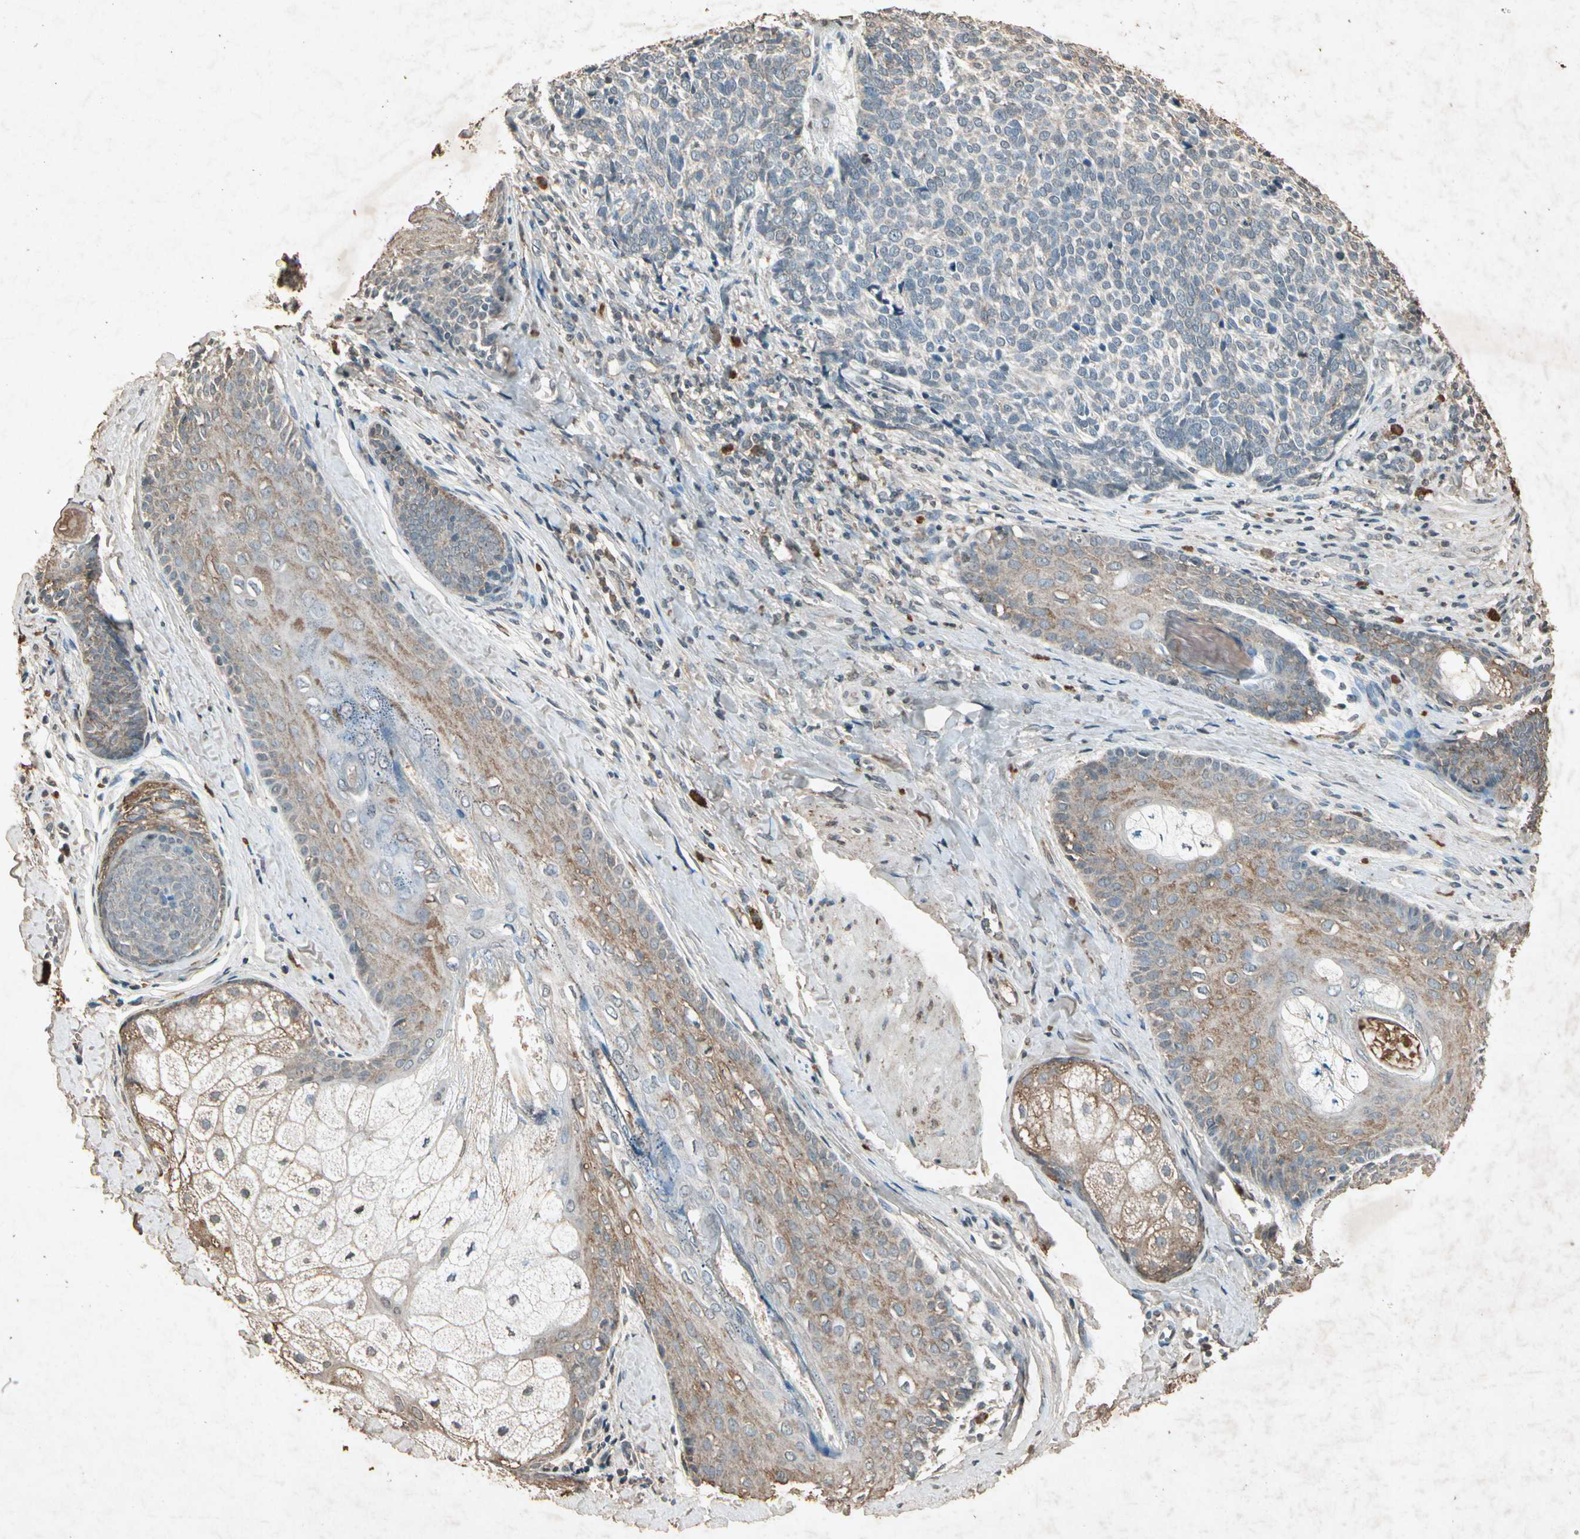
{"staining": {"intensity": "weak", "quantity": "25%-75%", "location": "cytoplasmic/membranous"}, "tissue": "skin cancer", "cell_type": "Tumor cells", "image_type": "cancer", "snomed": [{"axis": "morphology", "description": "Basal cell carcinoma"}, {"axis": "topography", "description": "Skin"}], "caption": "Immunohistochemical staining of skin basal cell carcinoma exhibits low levels of weak cytoplasmic/membranous positivity in approximately 25%-75% of tumor cells.", "gene": "GC", "patient": {"sex": "male", "age": 84}}